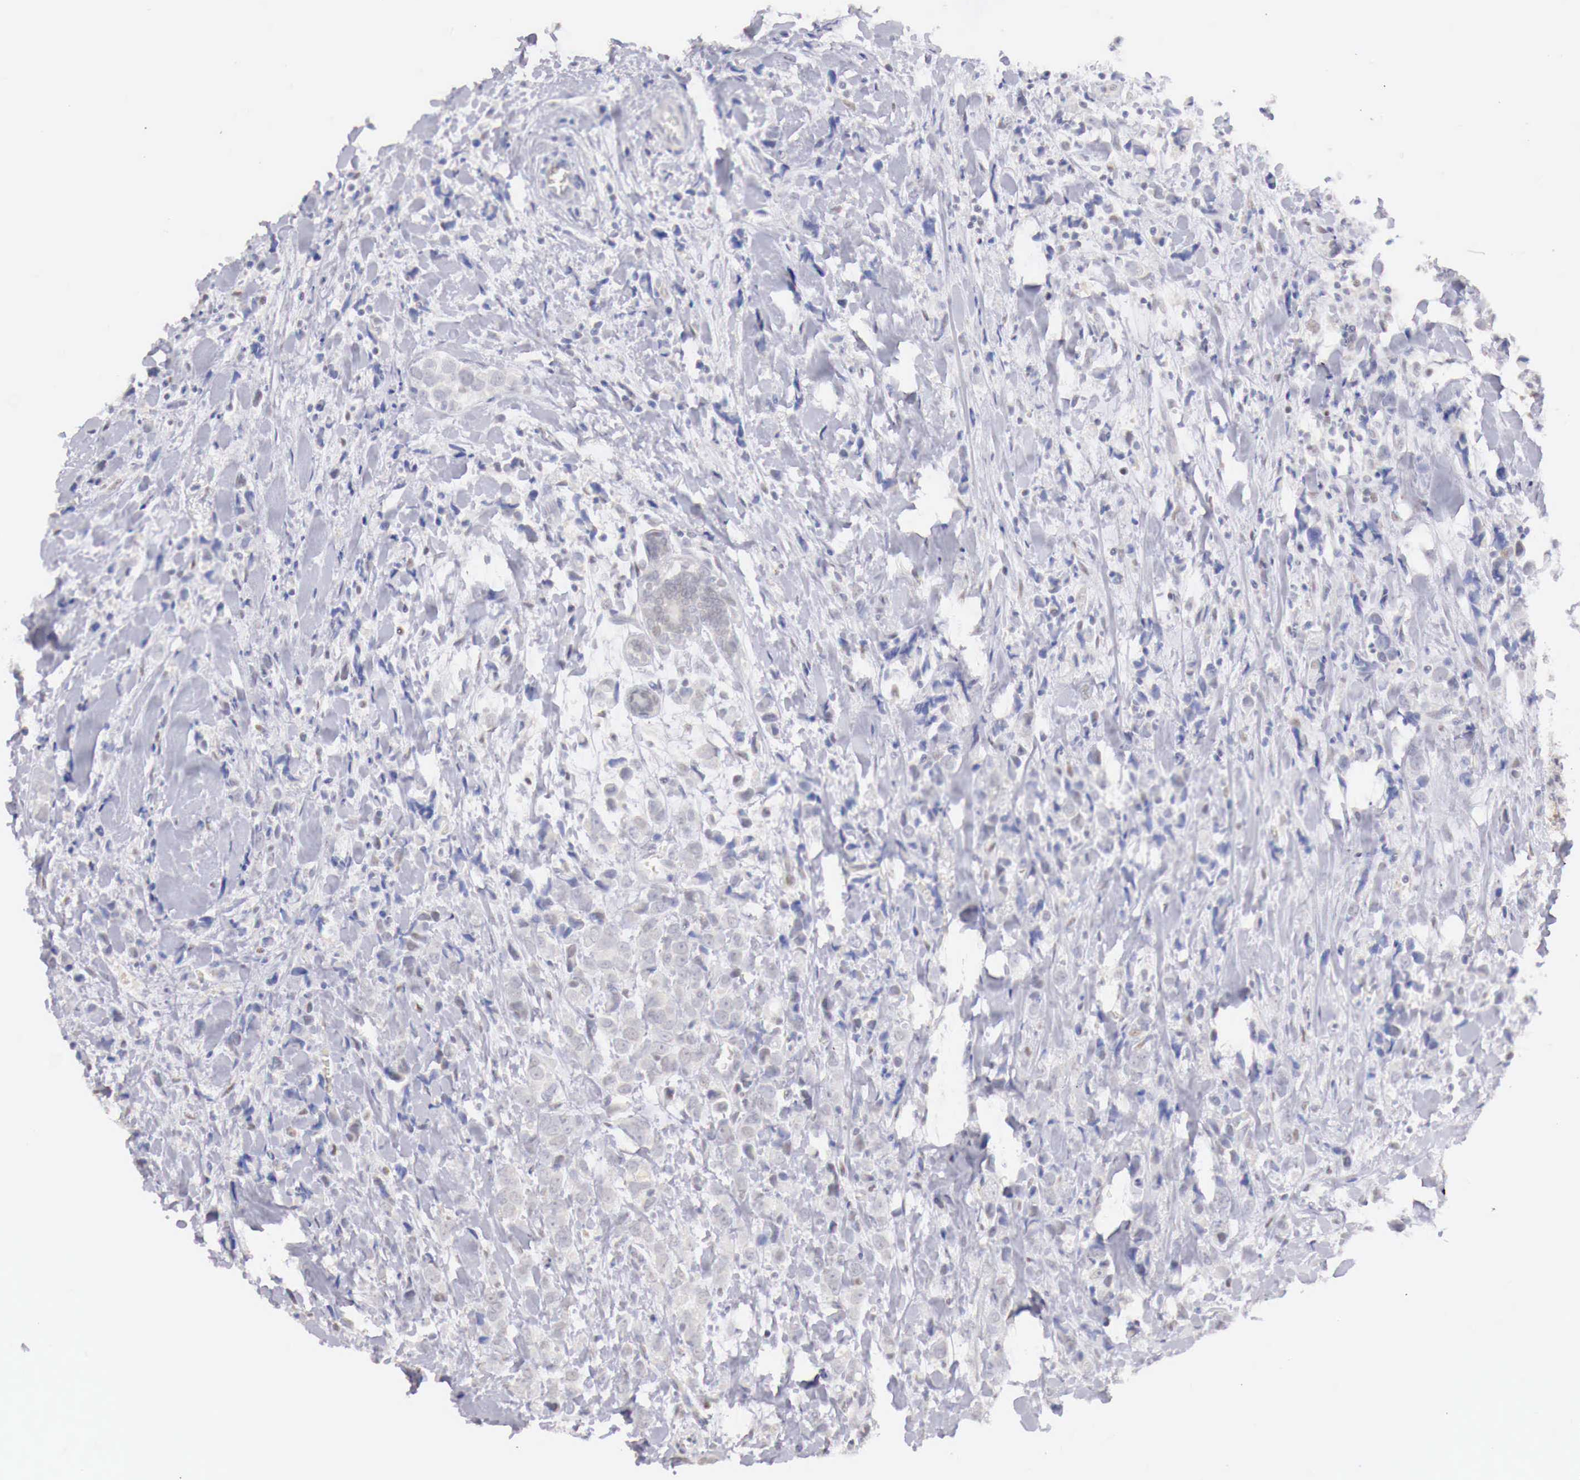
{"staining": {"intensity": "negative", "quantity": "none", "location": "none"}, "tissue": "breast cancer", "cell_type": "Tumor cells", "image_type": "cancer", "snomed": [{"axis": "morphology", "description": "Lobular carcinoma"}, {"axis": "topography", "description": "Breast"}], "caption": "The immunohistochemistry histopathology image has no significant staining in tumor cells of lobular carcinoma (breast) tissue.", "gene": "UBA1", "patient": {"sex": "female", "age": 57}}